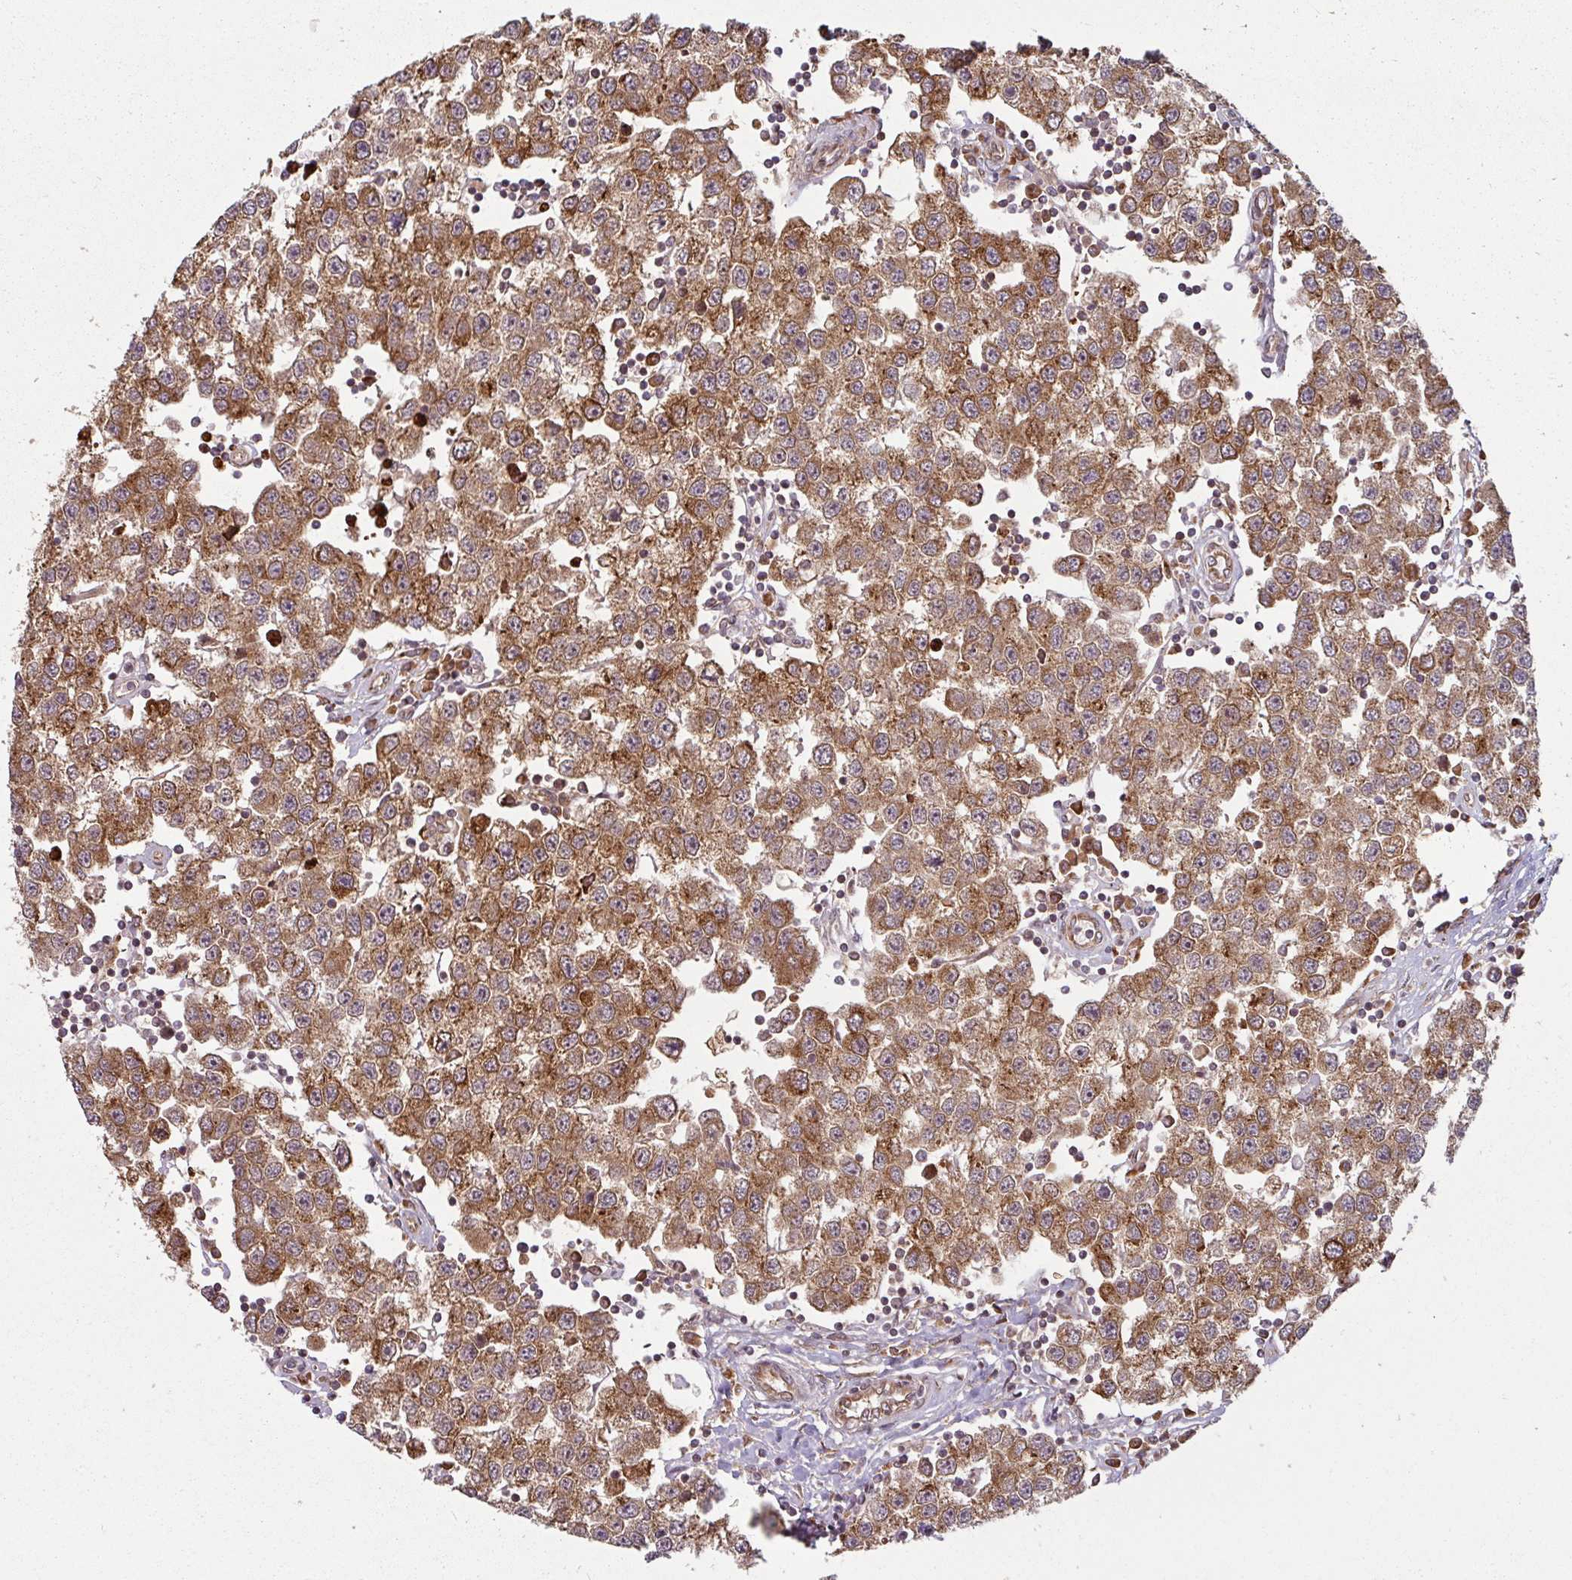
{"staining": {"intensity": "moderate", "quantity": ">75%", "location": "cytoplasmic/membranous"}, "tissue": "testis cancer", "cell_type": "Tumor cells", "image_type": "cancer", "snomed": [{"axis": "morphology", "description": "Seminoma, NOS"}, {"axis": "topography", "description": "Testis"}], "caption": "Moderate cytoplasmic/membranous protein expression is seen in approximately >75% of tumor cells in testis cancer (seminoma). (DAB (3,3'-diaminobenzidine) = brown stain, brightfield microscopy at high magnification).", "gene": "RAB5A", "patient": {"sex": "male", "age": 34}}